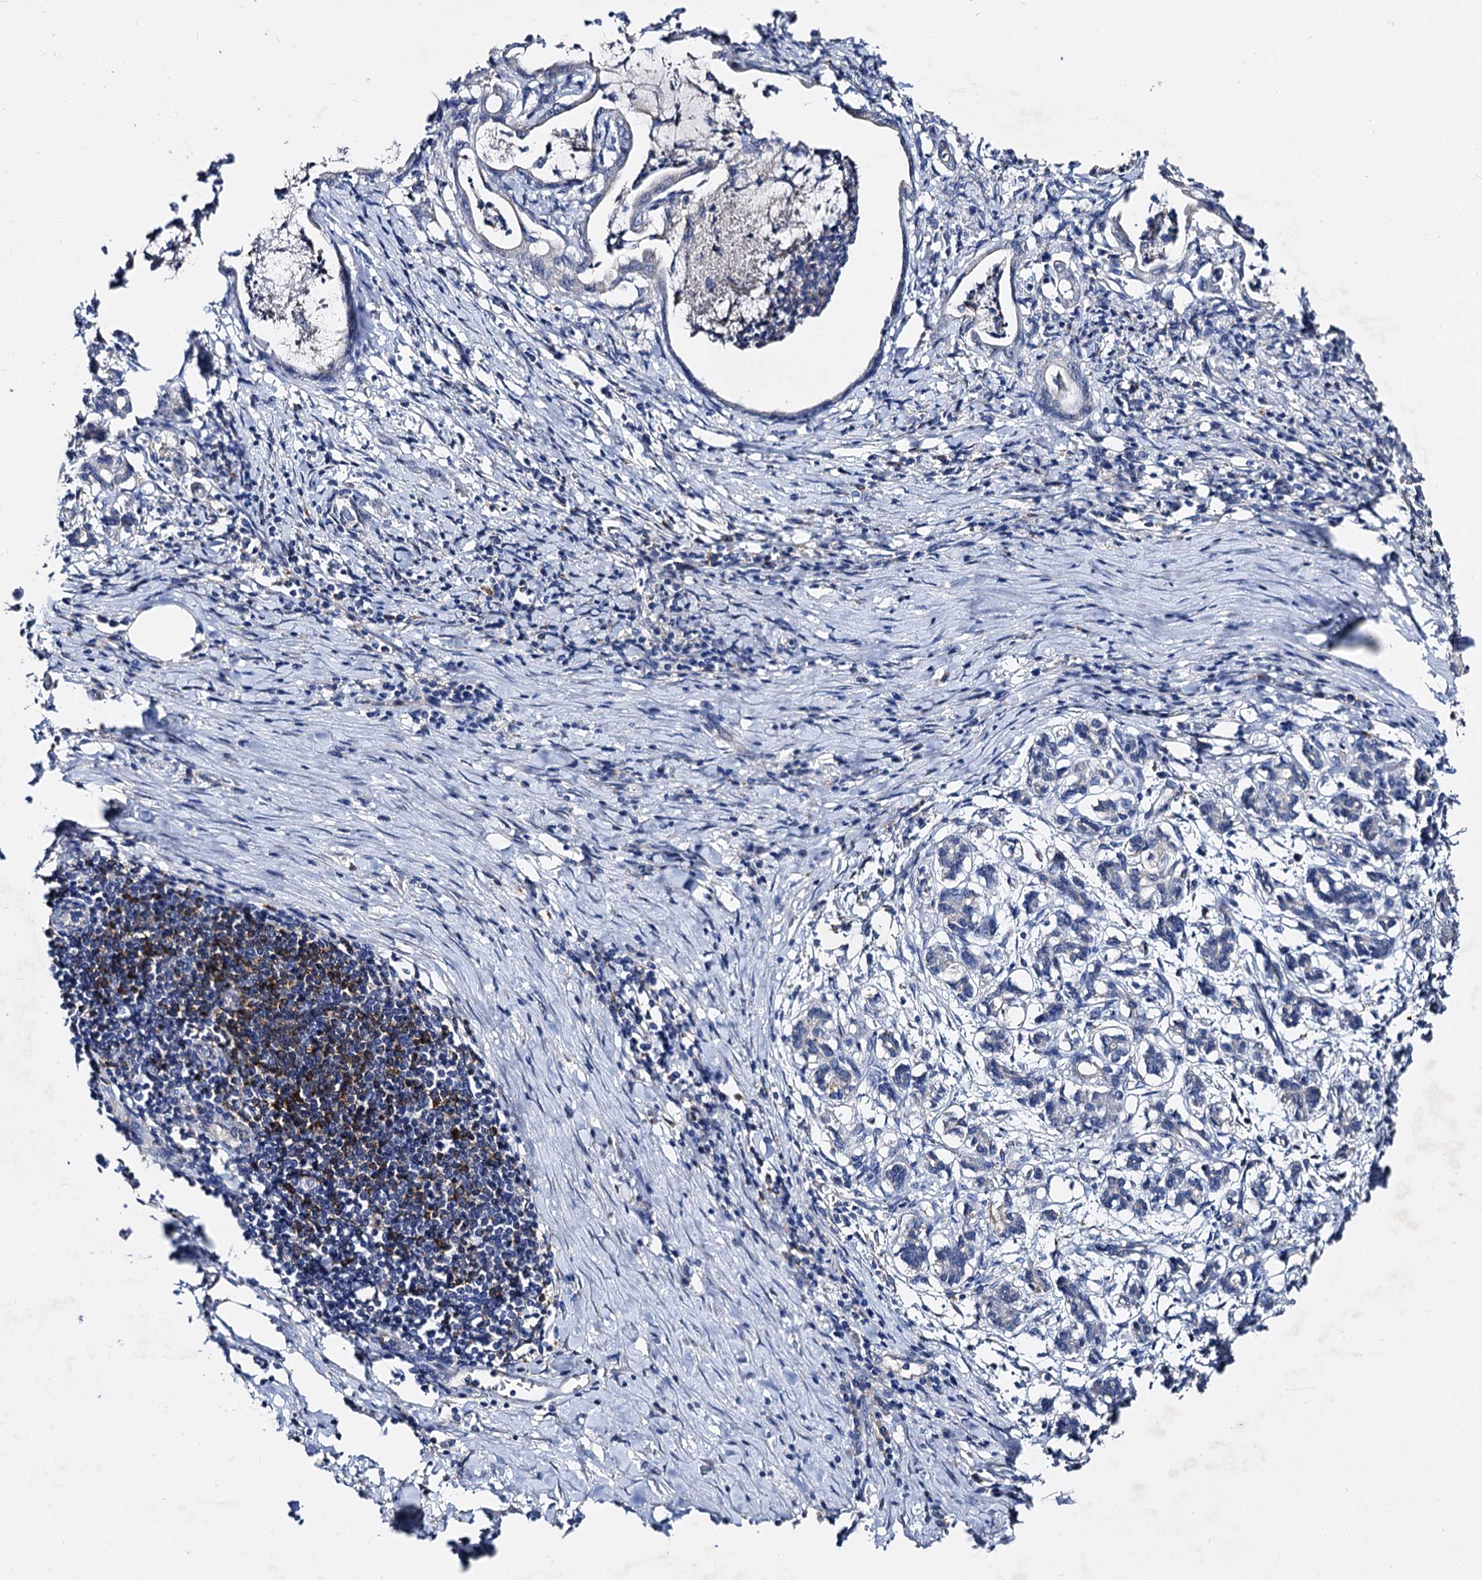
{"staining": {"intensity": "negative", "quantity": "none", "location": "none"}, "tissue": "pancreatic cancer", "cell_type": "Tumor cells", "image_type": "cancer", "snomed": [{"axis": "morphology", "description": "Adenocarcinoma, NOS"}, {"axis": "topography", "description": "Pancreas"}], "caption": "The histopathology image shows no staining of tumor cells in pancreatic adenocarcinoma.", "gene": "HVCN1", "patient": {"sex": "female", "age": 55}}